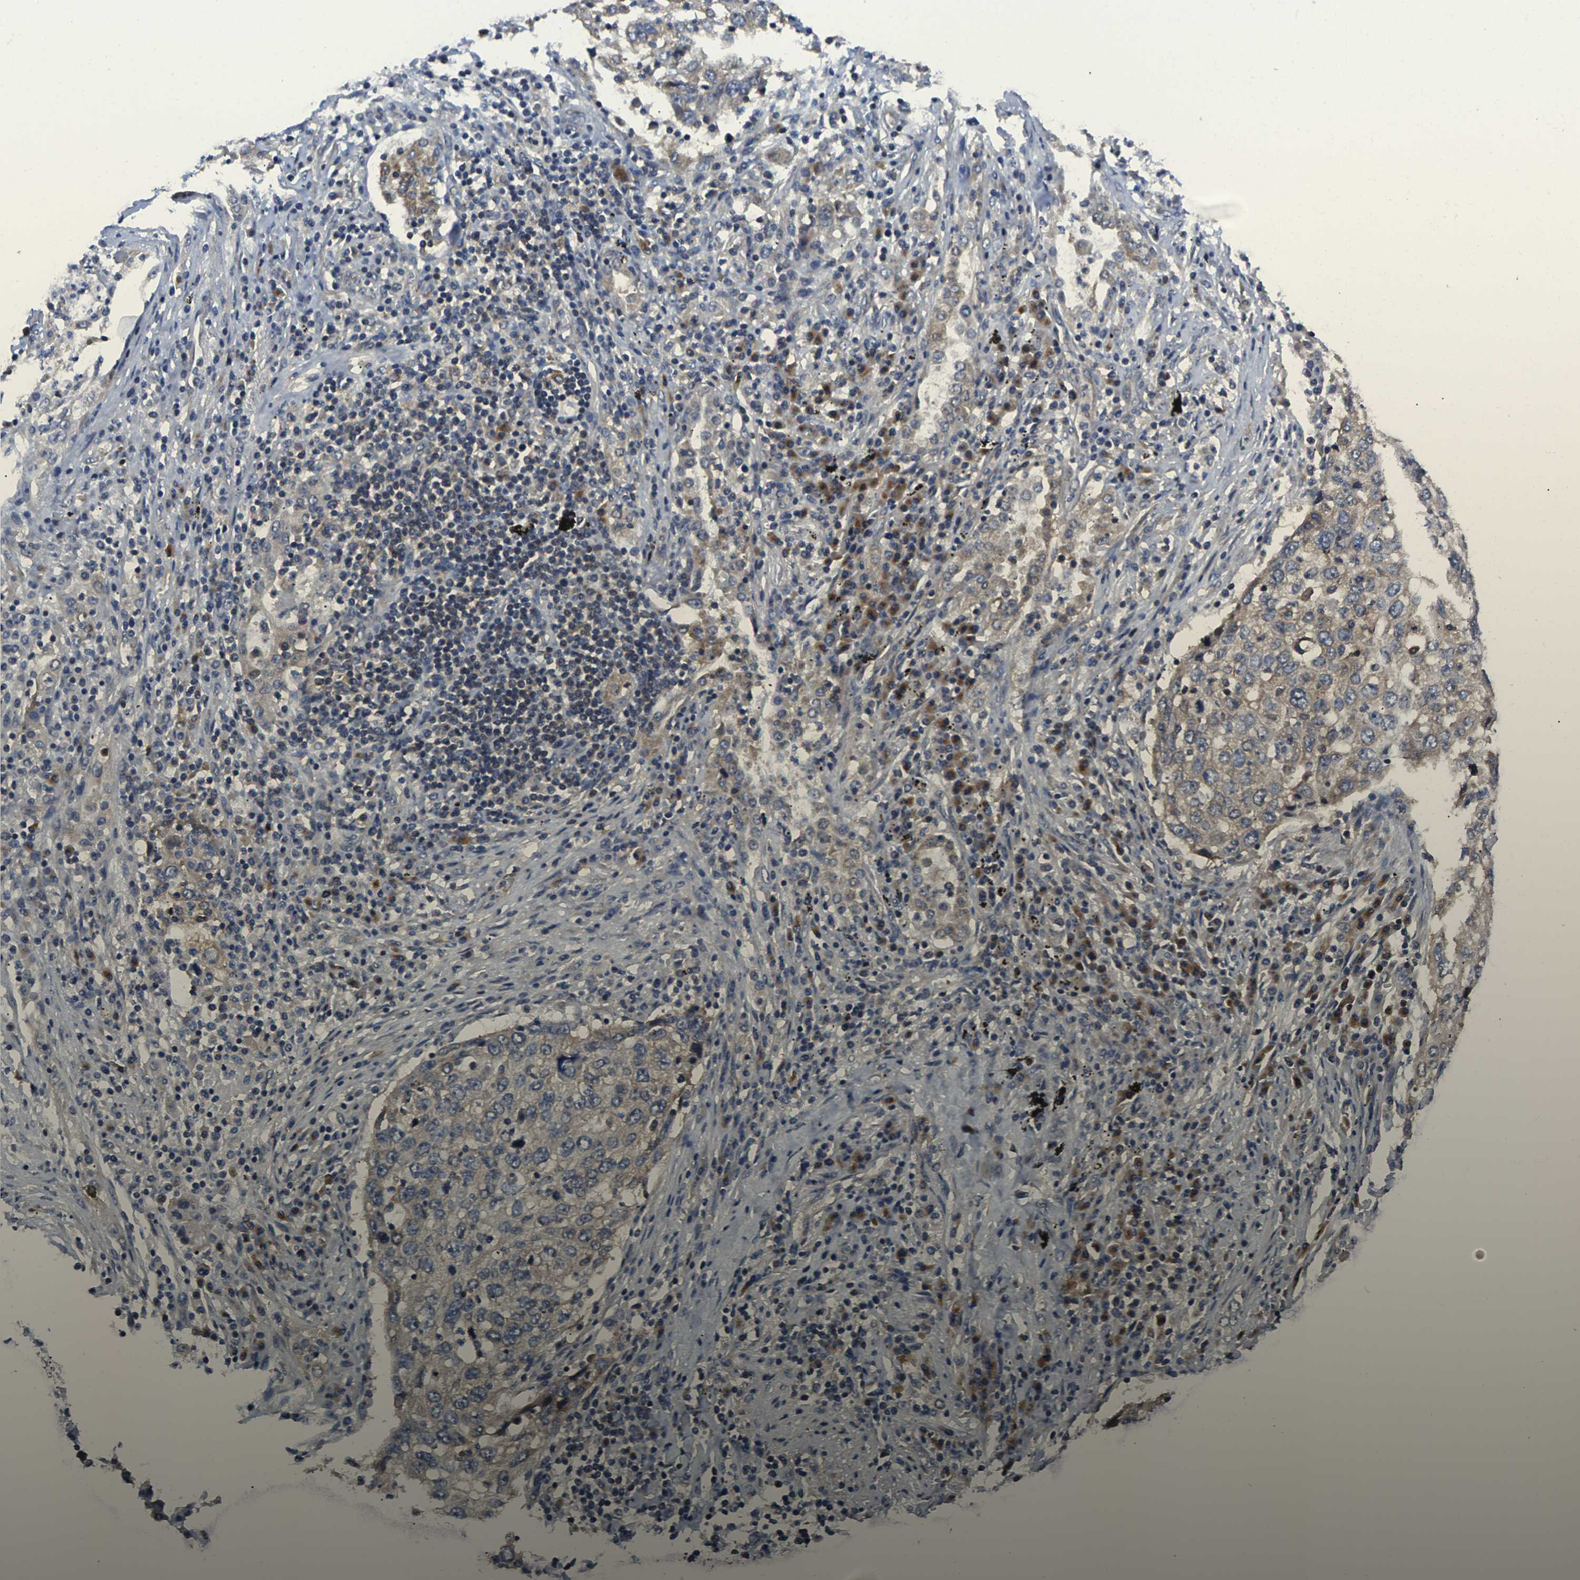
{"staining": {"intensity": "negative", "quantity": "none", "location": "none"}, "tissue": "lung cancer", "cell_type": "Tumor cells", "image_type": "cancer", "snomed": [{"axis": "morphology", "description": "Squamous cell carcinoma, NOS"}, {"axis": "topography", "description": "Lung"}], "caption": "Immunohistochemistry (IHC) of human squamous cell carcinoma (lung) displays no positivity in tumor cells.", "gene": "TMCC2", "patient": {"sex": "female", "age": 63}}